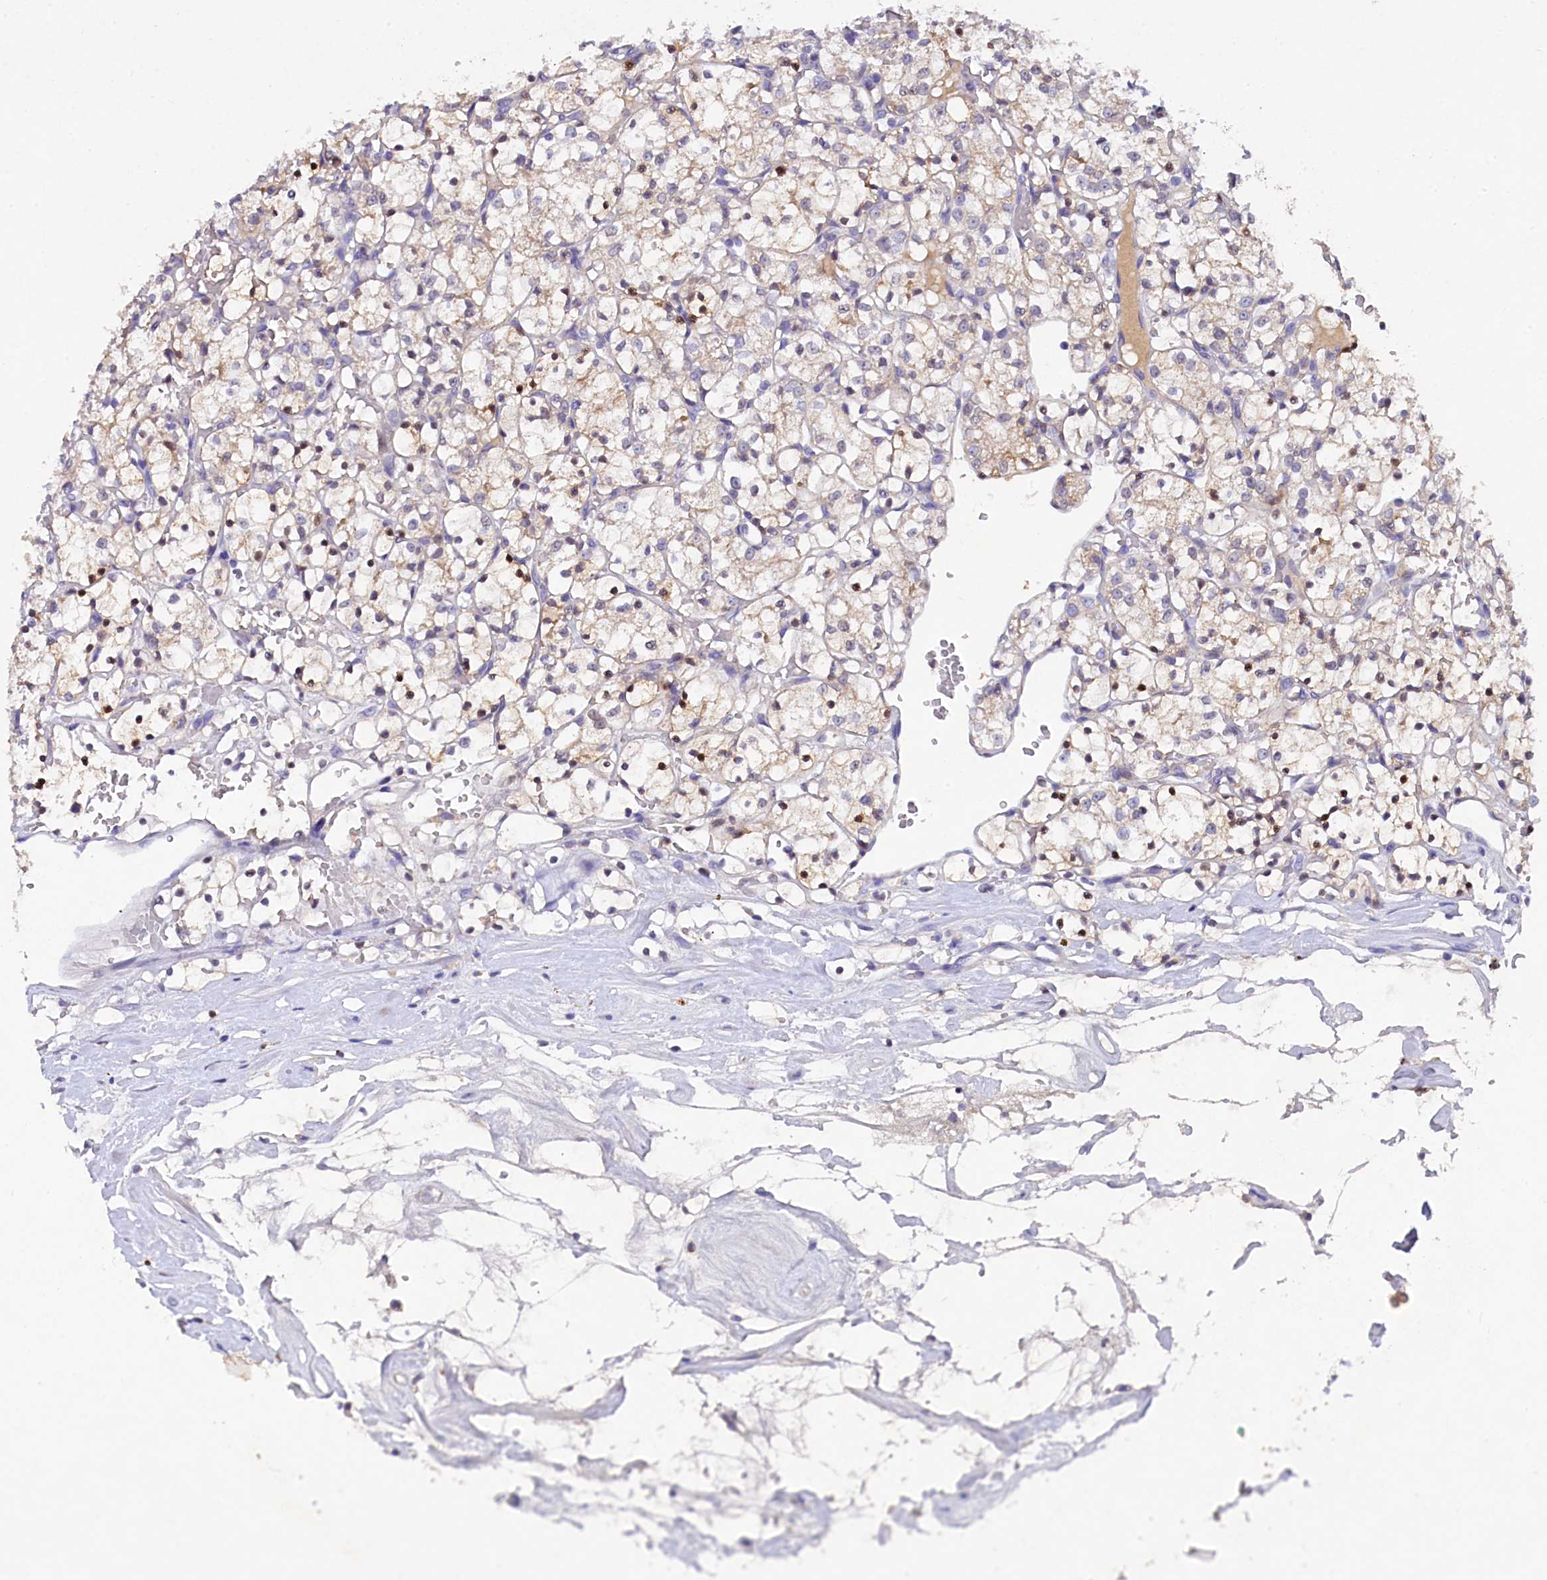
{"staining": {"intensity": "weak", "quantity": "25%-75%", "location": "cytoplasmic/membranous"}, "tissue": "renal cancer", "cell_type": "Tumor cells", "image_type": "cancer", "snomed": [{"axis": "morphology", "description": "Adenocarcinoma, NOS"}, {"axis": "topography", "description": "Kidney"}], "caption": "Weak cytoplasmic/membranous positivity is present in about 25%-75% of tumor cells in renal adenocarcinoma.", "gene": "TGDS", "patient": {"sex": "female", "age": 69}}